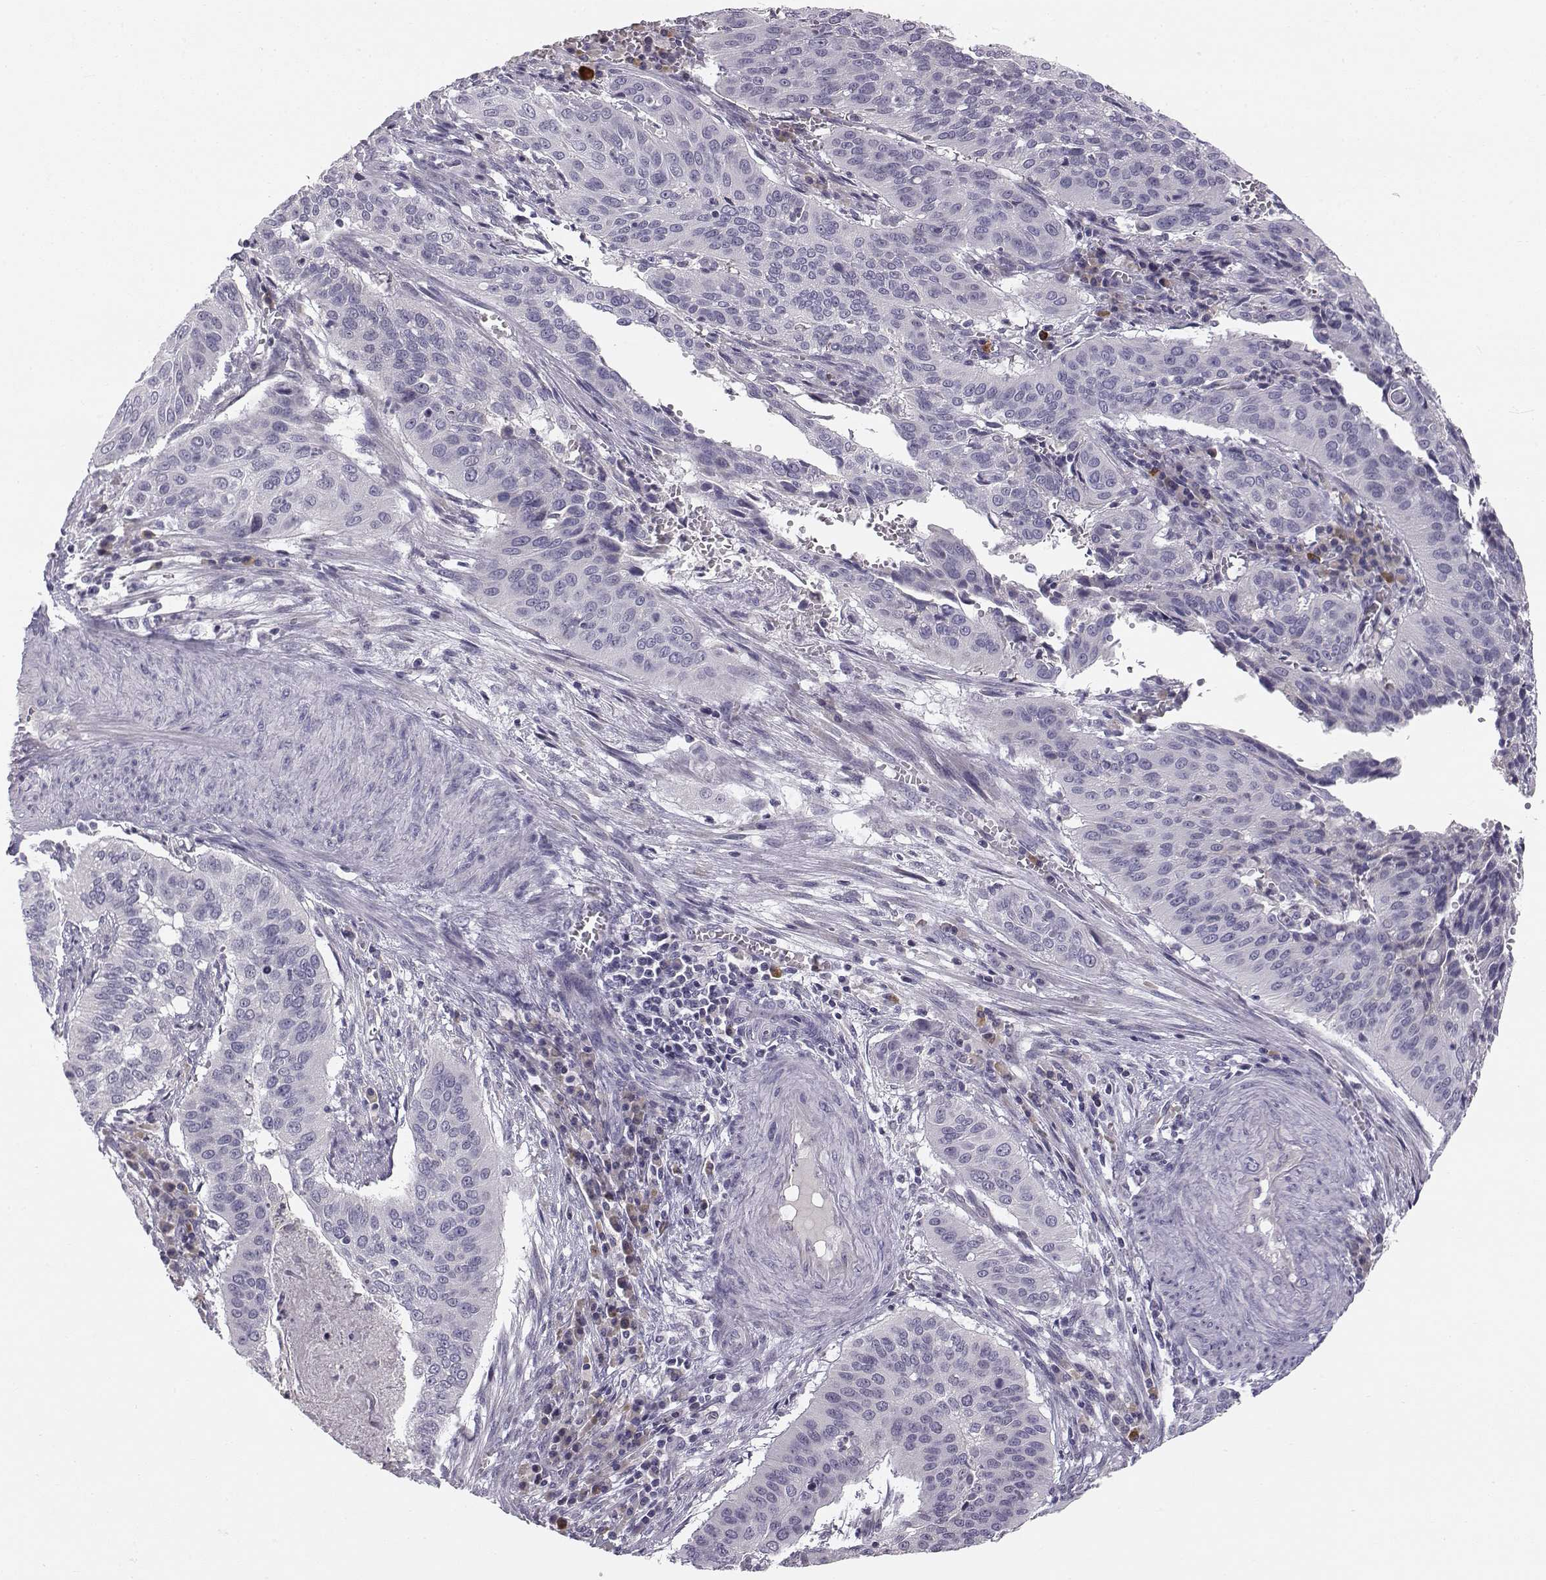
{"staining": {"intensity": "negative", "quantity": "none", "location": "none"}, "tissue": "cervical cancer", "cell_type": "Tumor cells", "image_type": "cancer", "snomed": [{"axis": "morphology", "description": "Squamous cell carcinoma, NOS"}, {"axis": "topography", "description": "Cervix"}], "caption": "An immunohistochemistry (IHC) micrograph of cervical cancer is shown. There is no staining in tumor cells of cervical cancer. (Brightfield microscopy of DAB (3,3'-diaminobenzidine) immunohistochemistry (IHC) at high magnification).", "gene": "ACSL6", "patient": {"sex": "female", "age": 39}}